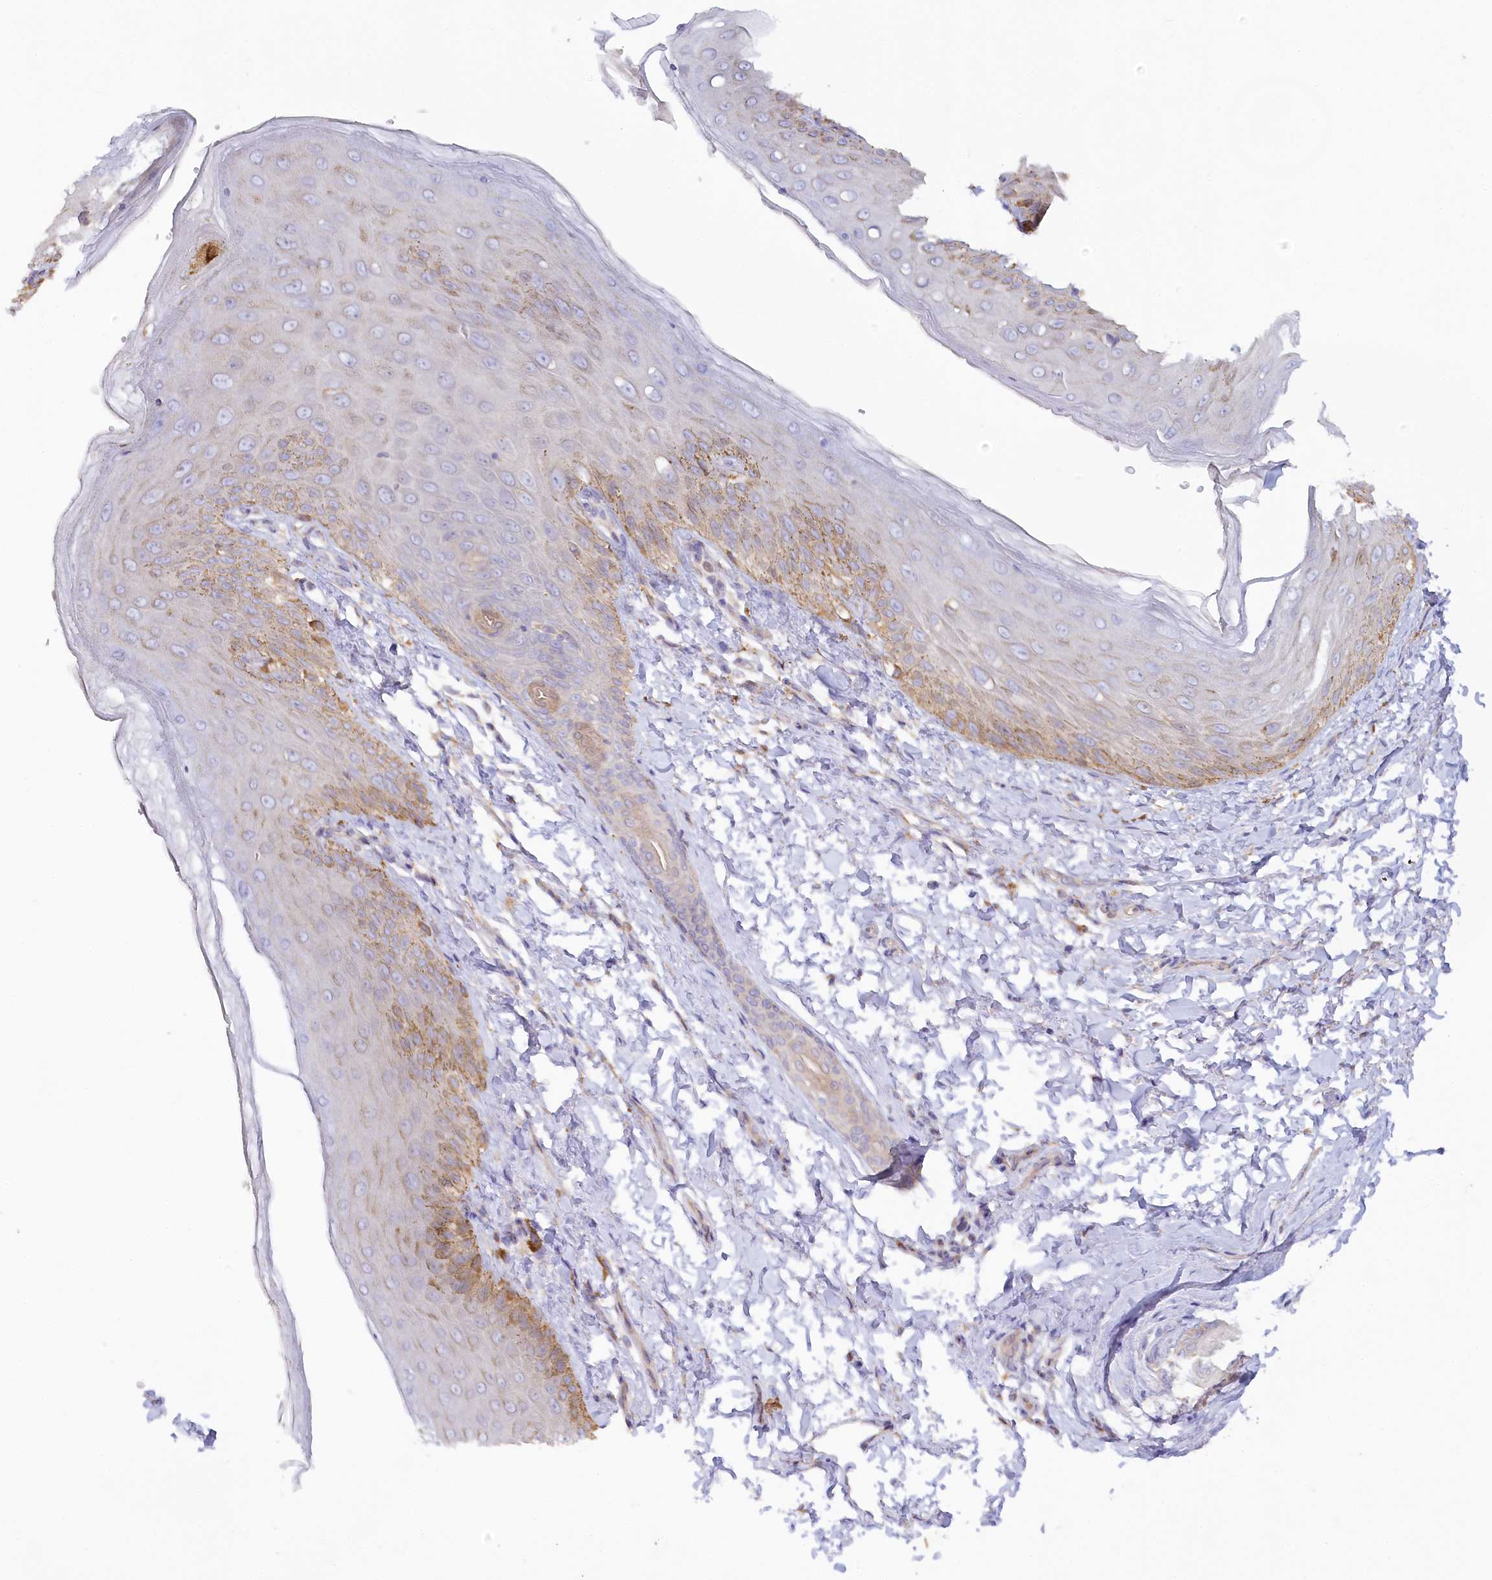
{"staining": {"intensity": "moderate", "quantity": "<25%", "location": "cytoplasmic/membranous"}, "tissue": "skin", "cell_type": "Epidermal cells", "image_type": "normal", "snomed": [{"axis": "morphology", "description": "Normal tissue, NOS"}, {"axis": "topography", "description": "Anal"}], "caption": "The micrograph reveals immunohistochemical staining of normal skin. There is moderate cytoplasmic/membranous expression is present in about <25% of epidermal cells.", "gene": "PAIP2", "patient": {"sex": "male", "age": 44}}